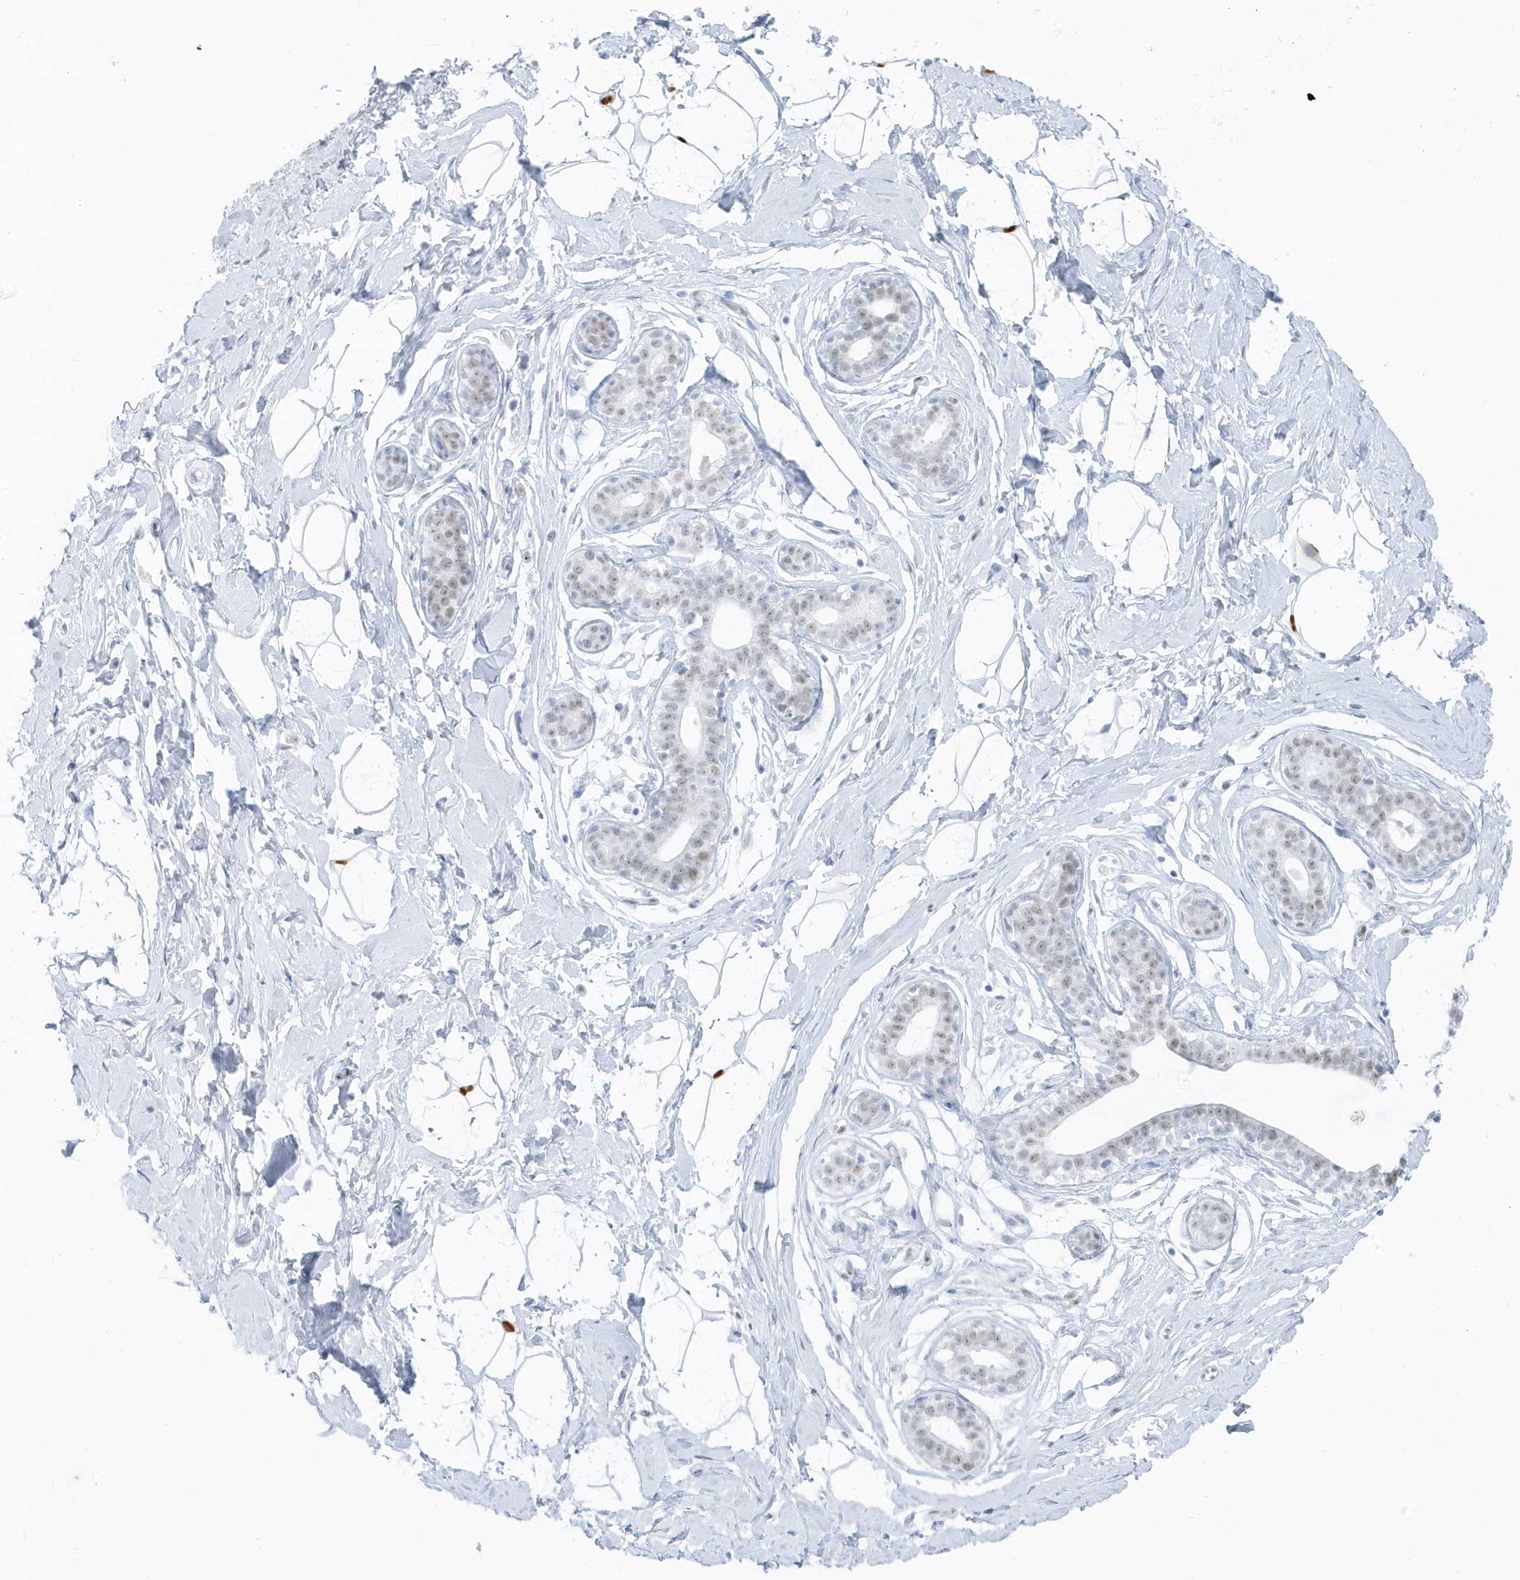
{"staining": {"intensity": "moderate", "quantity": "<25%", "location": "nuclear"}, "tissue": "breast", "cell_type": "Adipocytes", "image_type": "normal", "snomed": [{"axis": "morphology", "description": "Normal tissue, NOS"}, {"axis": "morphology", "description": "Adenoma, NOS"}, {"axis": "topography", "description": "Breast"}], "caption": "Protein staining reveals moderate nuclear expression in approximately <25% of adipocytes in normal breast. The staining was performed using DAB to visualize the protein expression in brown, while the nuclei were stained in blue with hematoxylin (Magnification: 20x).", "gene": "SMIM34", "patient": {"sex": "female", "age": 23}}